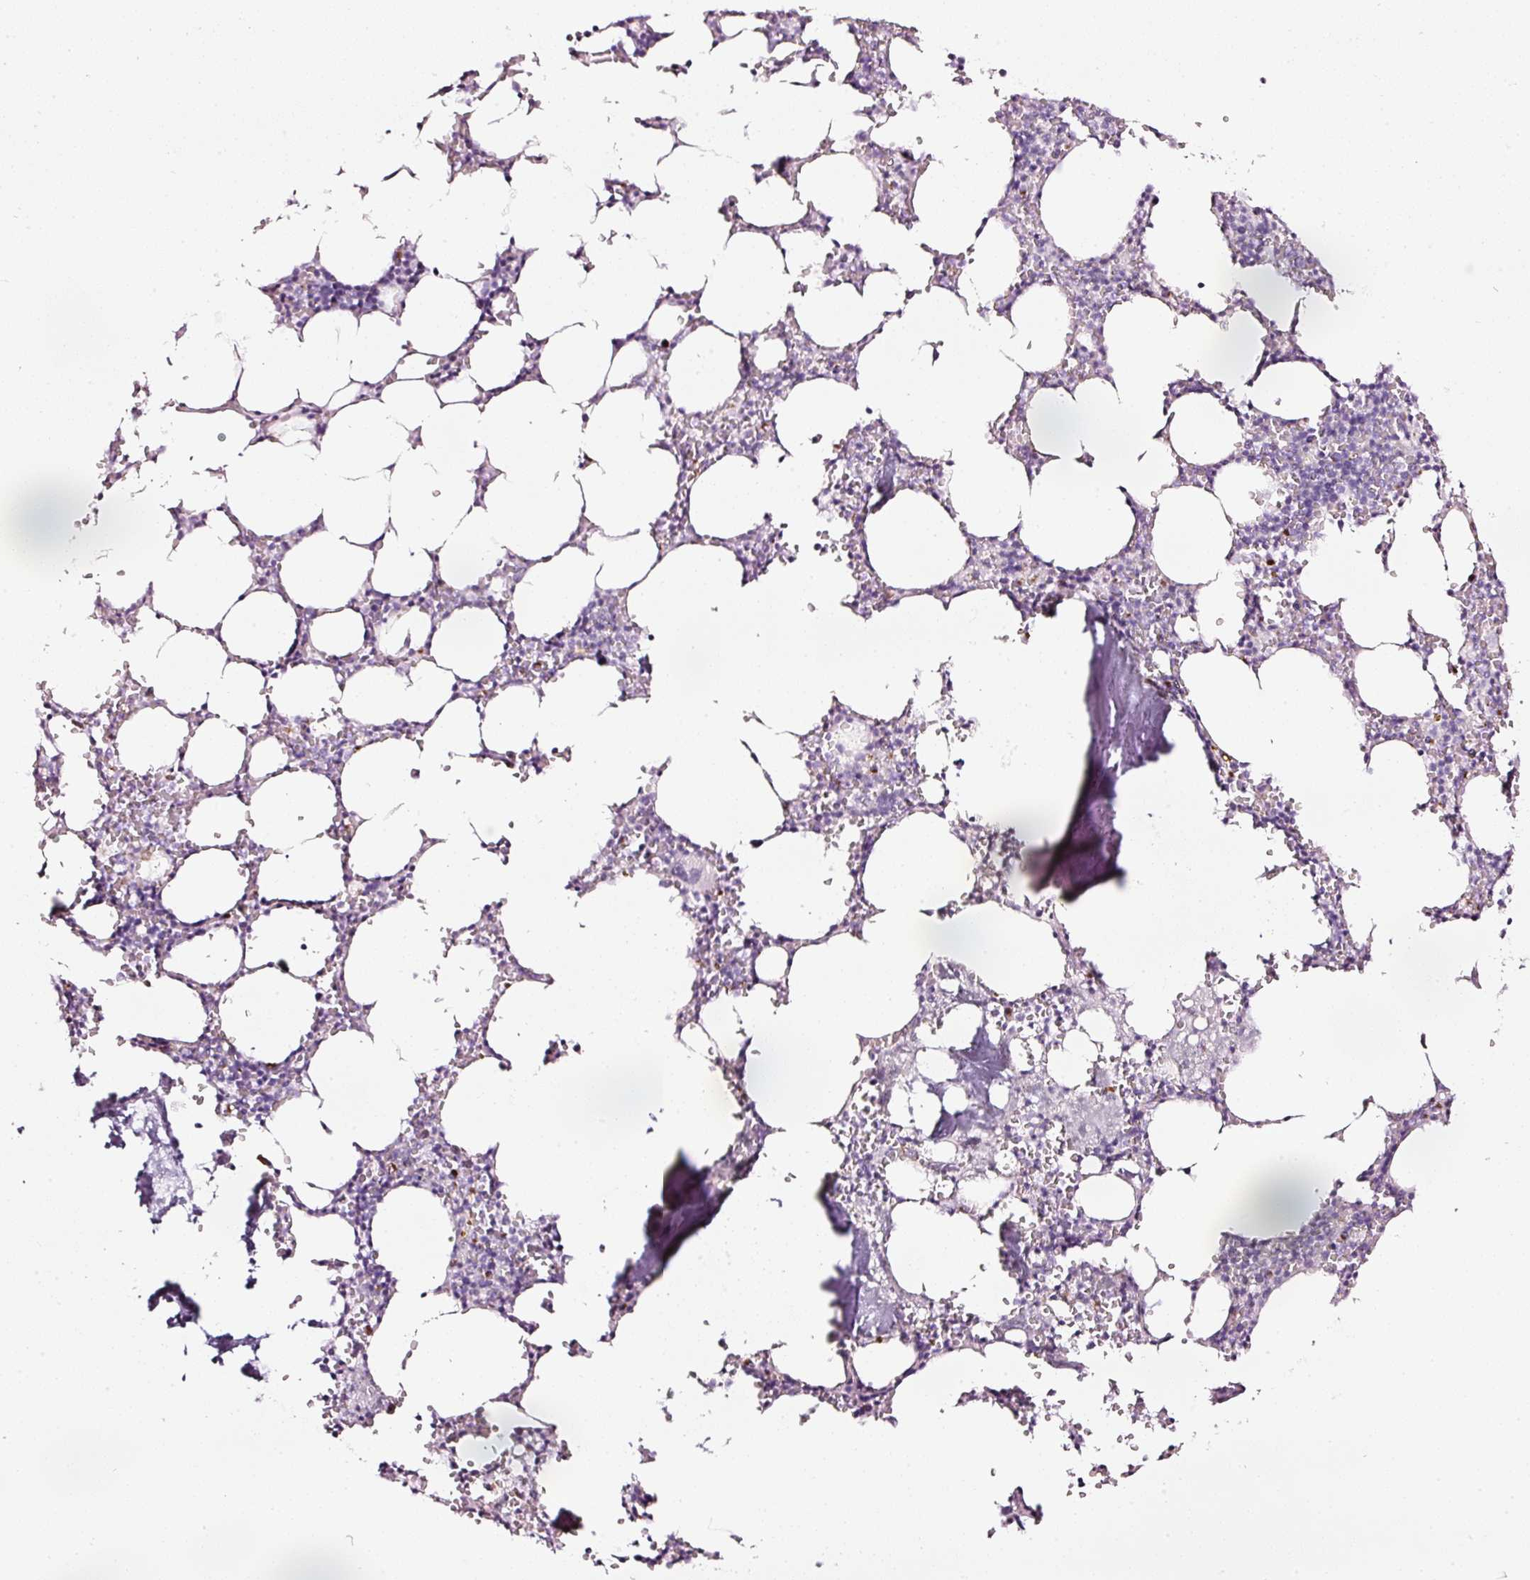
{"staining": {"intensity": "negative", "quantity": "none", "location": "none"}, "tissue": "bone marrow", "cell_type": "Hematopoietic cells", "image_type": "normal", "snomed": [{"axis": "morphology", "description": "Normal tissue, NOS"}, {"axis": "topography", "description": "Bone marrow"}], "caption": "IHC image of normal bone marrow: bone marrow stained with DAB demonstrates no significant protein staining in hematopoietic cells.", "gene": "SDF4", "patient": {"sex": "male", "age": 54}}